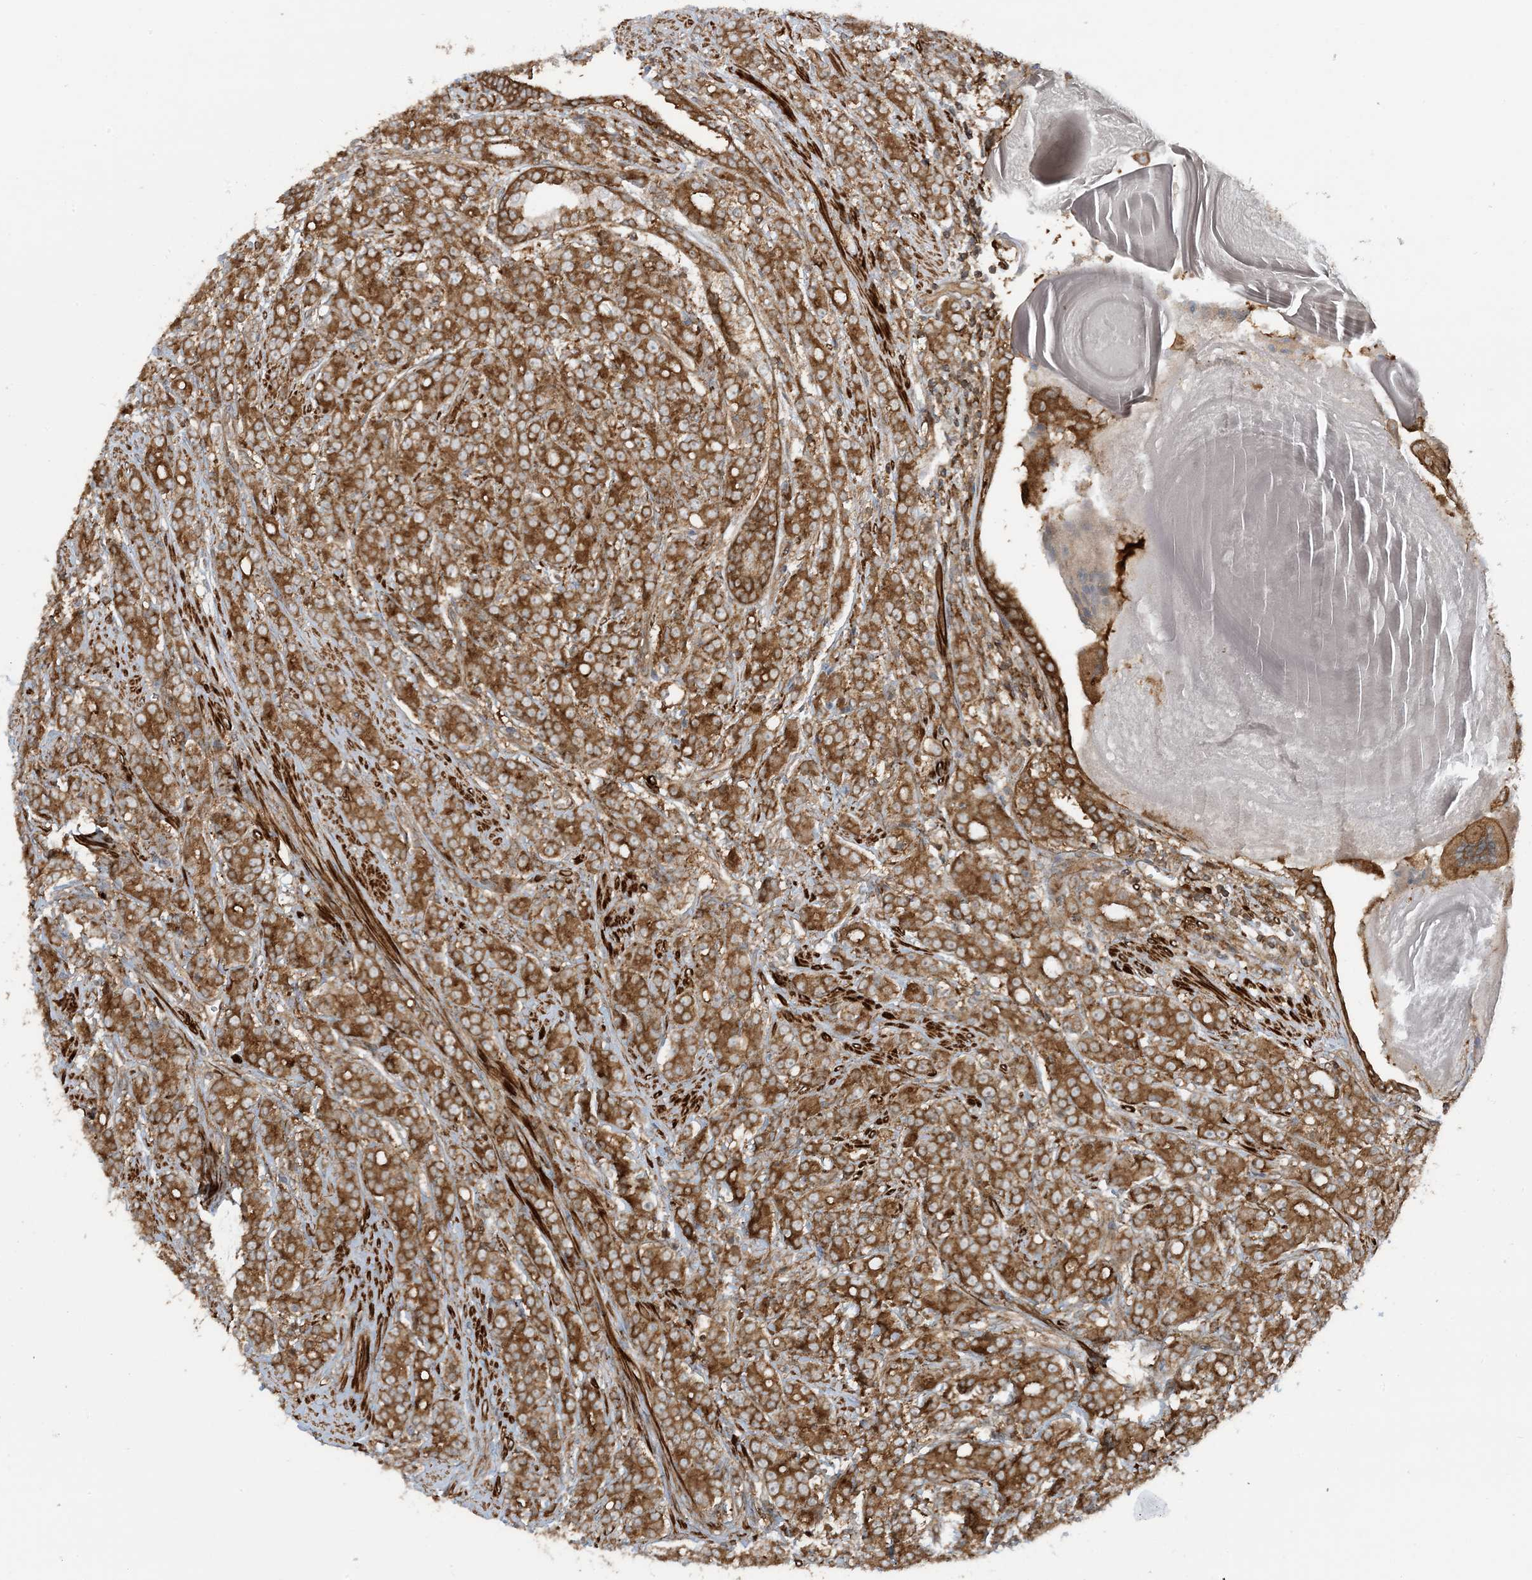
{"staining": {"intensity": "moderate", "quantity": ">75%", "location": "cytoplasmic/membranous"}, "tissue": "prostate cancer", "cell_type": "Tumor cells", "image_type": "cancer", "snomed": [{"axis": "morphology", "description": "Adenocarcinoma, High grade"}, {"axis": "topography", "description": "Prostate"}], "caption": "This histopathology image exhibits immunohistochemistry (IHC) staining of adenocarcinoma (high-grade) (prostate), with medium moderate cytoplasmic/membranous positivity in about >75% of tumor cells.", "gene": "STAM2", "patient": {"sex": "male", "age": 62}}